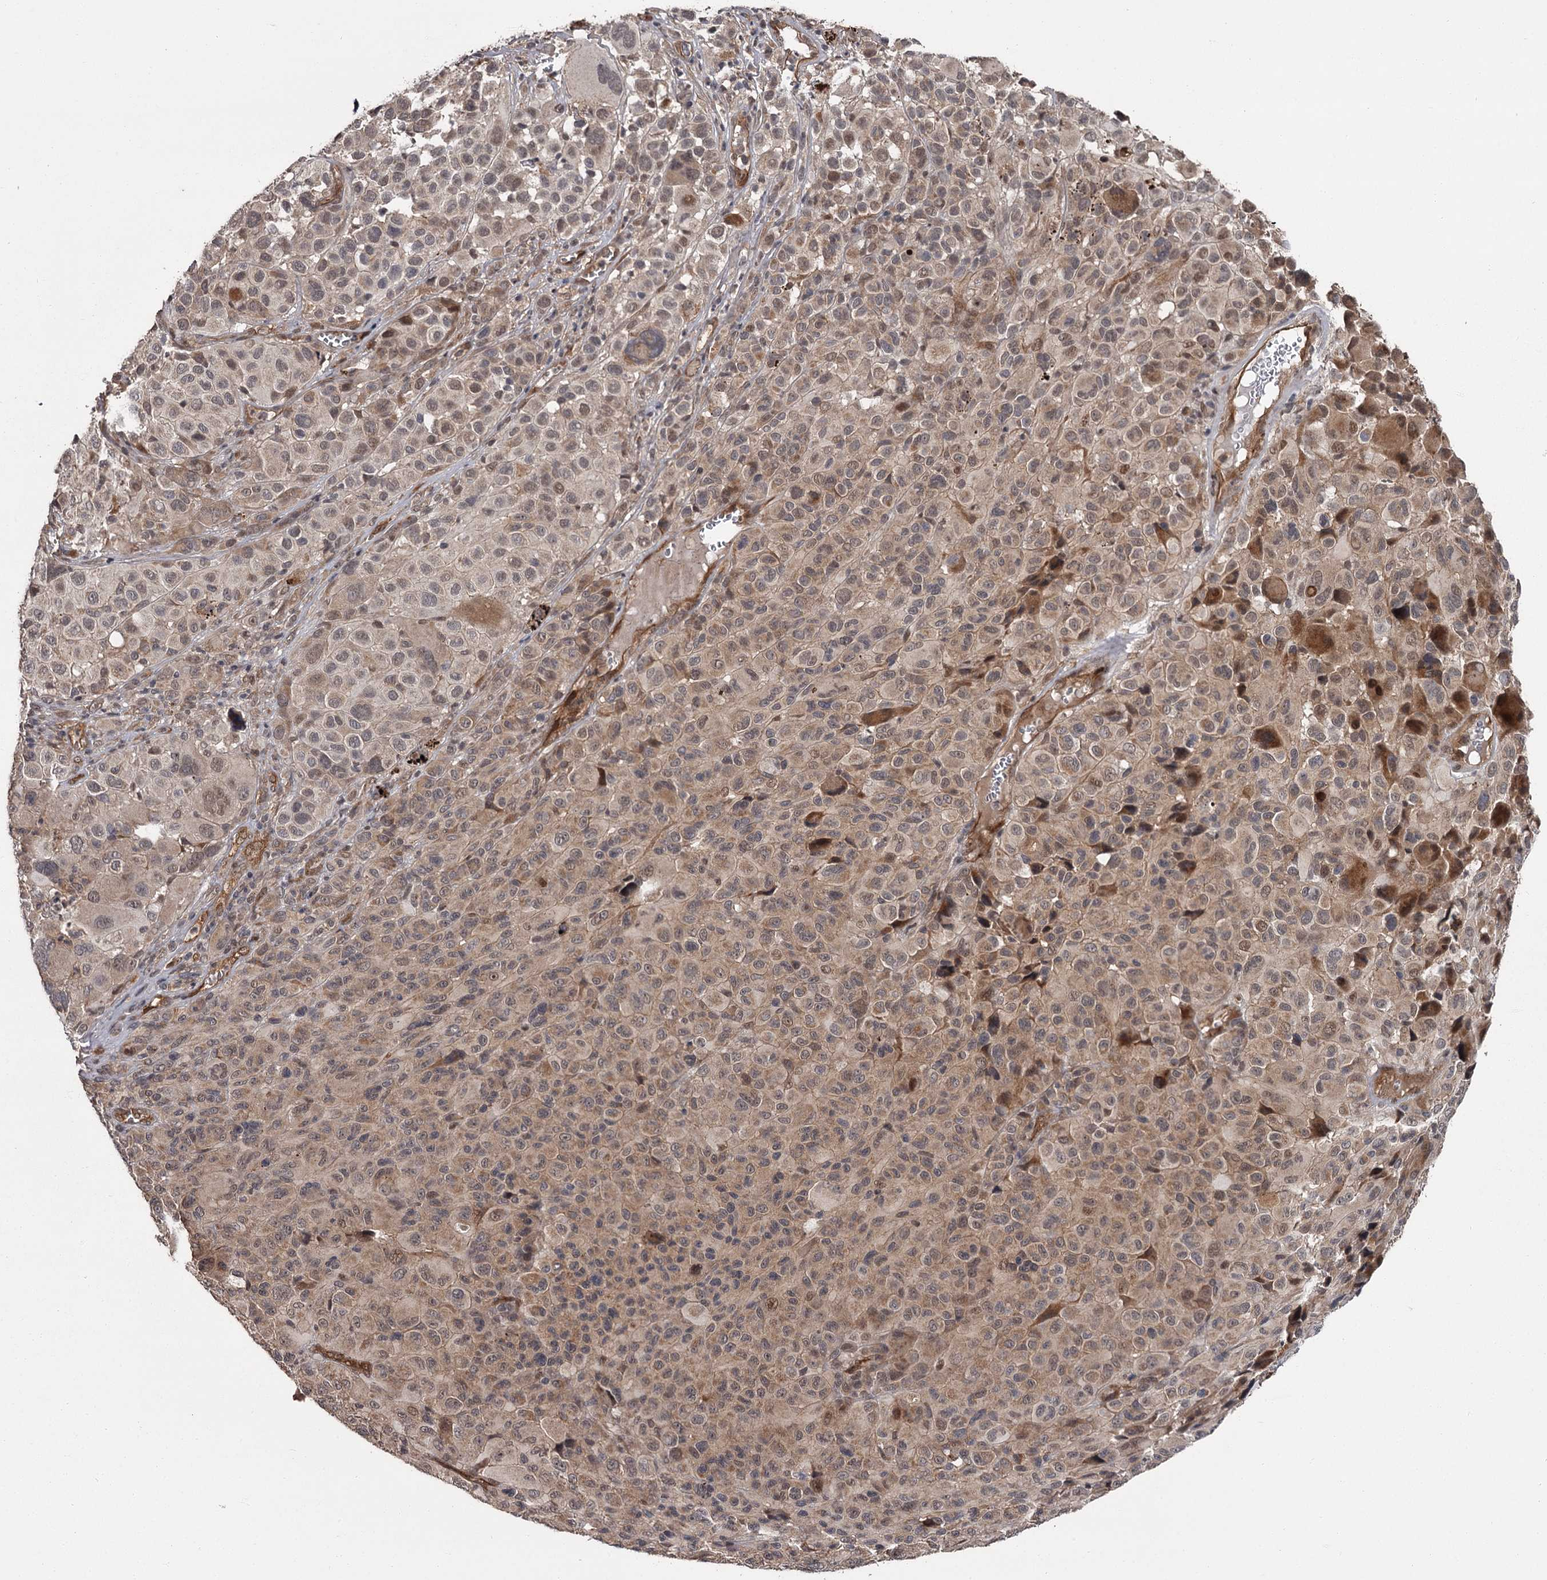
{"staining": {"intensity": "moderate", "quantity": "25%-75%", "location": "cytoplasmic/membranous"}, "tissue": "melanoma", "cell_type": "Tumor cells", "image_type": "cancer", "snomed": [{"axis": "morphology", "description": "Malignant melanoma, NOS"}, {"axis": "topography", "description": "Skin of trunk"}], "caption": "A brown stain highlights moderate cytoplasmic/membranous staining of a protein in malignant melanoma tumor cells.", "gene": "CDC42EP2", "patient": {"sex": "male", "age": 71}}